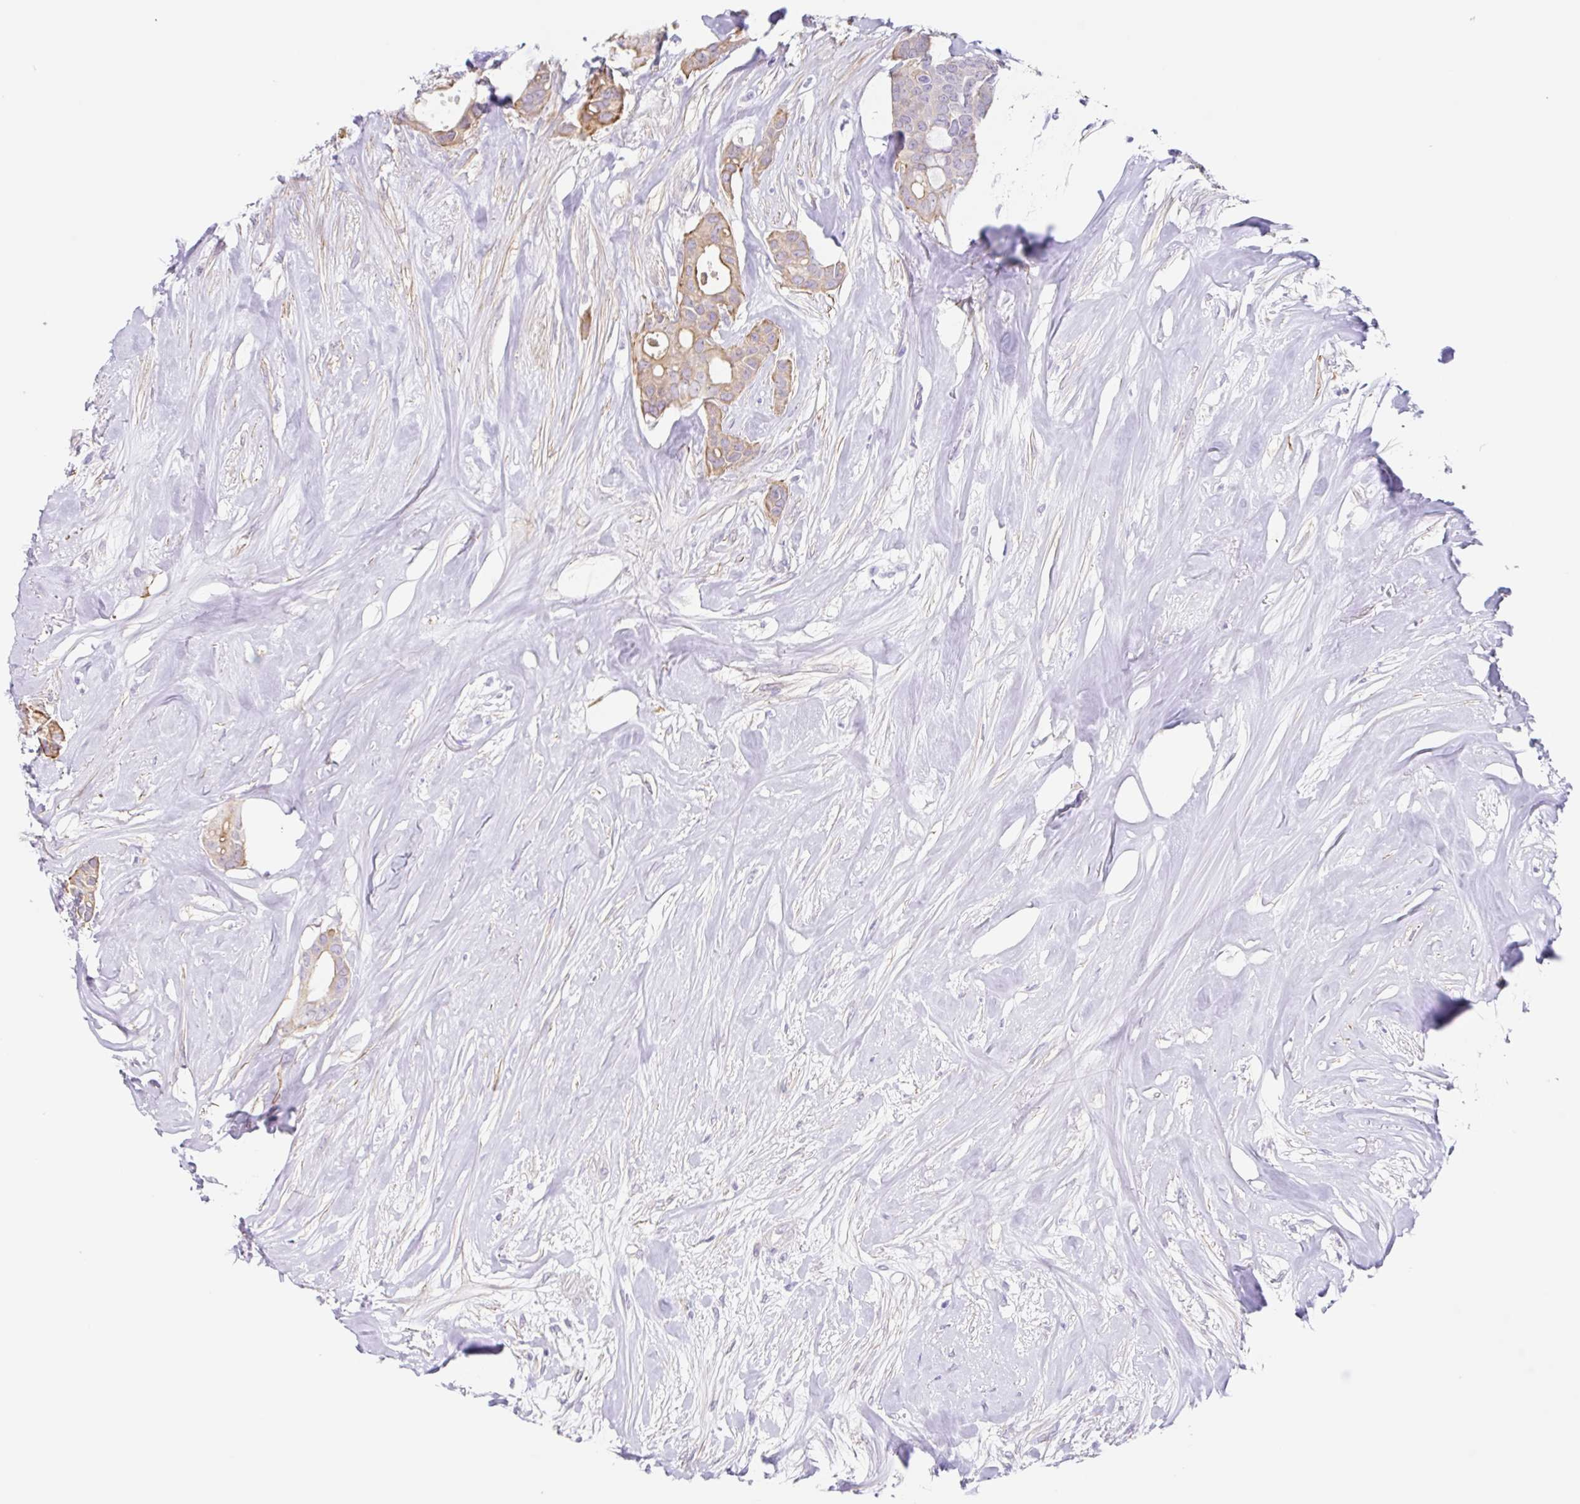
{"staining": {"intensity": "weak", "quantity": "<25%", "location": "cytoplasmic/membranous"}, "tissue": "breast cancer", "cell_type": "Tumor cells", "image_type": "cancer", "snomed": [{"axis": "morphology", "description": "Duct carcinoma"}, {"axis": "topography", "description": "Breast"}], "caption": "High power microscopy micrograph of an immunohistochemistry micrograph of breast cancer (invasive ductal carcinoma), revealing no significant positivity in tumor cells.", "gene": "DCAF17", "patient": {"sex": "female", "age": 84}}